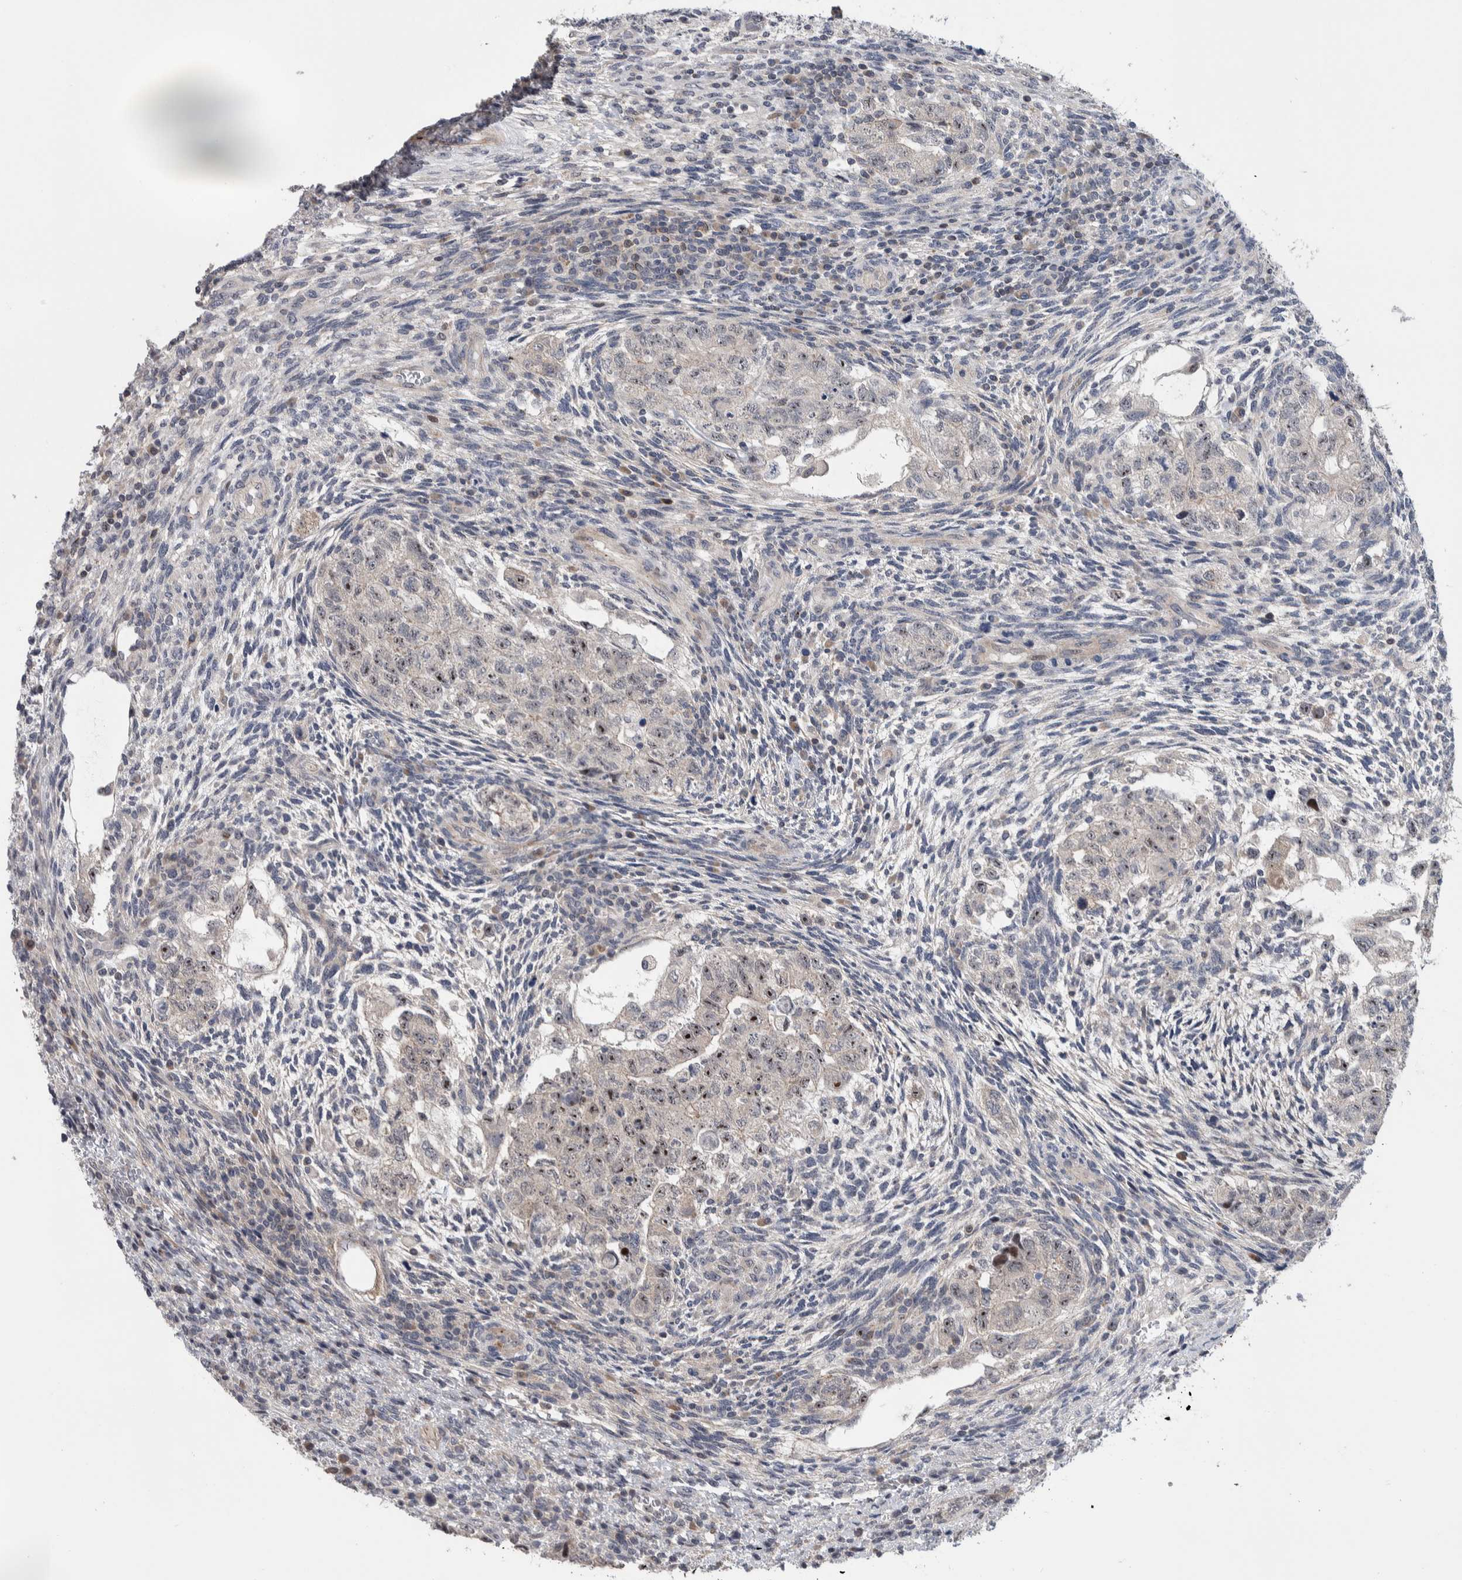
{"staining": {"intensity": "strong", "quantity": "25%-75%", "location": "nuclear"}, "tissue": "testis cancer", "cell_type": "Tumor cells", "image_type": "cancer", "snomed": [{"axis": "morphology", "description": "Normal tissue, NOS"}, {"axis": "morphology", "description": "Carcinoma, Embryonal, NOS"}, {"axis": "topography", "description": "Testis"}], "caption": "Immunohistochemistry (DAB (3,3'-diaminobenzidine)) staining of human testis cancer demonstrates strong nuclear protein expression in approximately 25%-75% of tumor cells.", "gene": "PRRG4", "patient": {"sex": "male", "age": 36}}